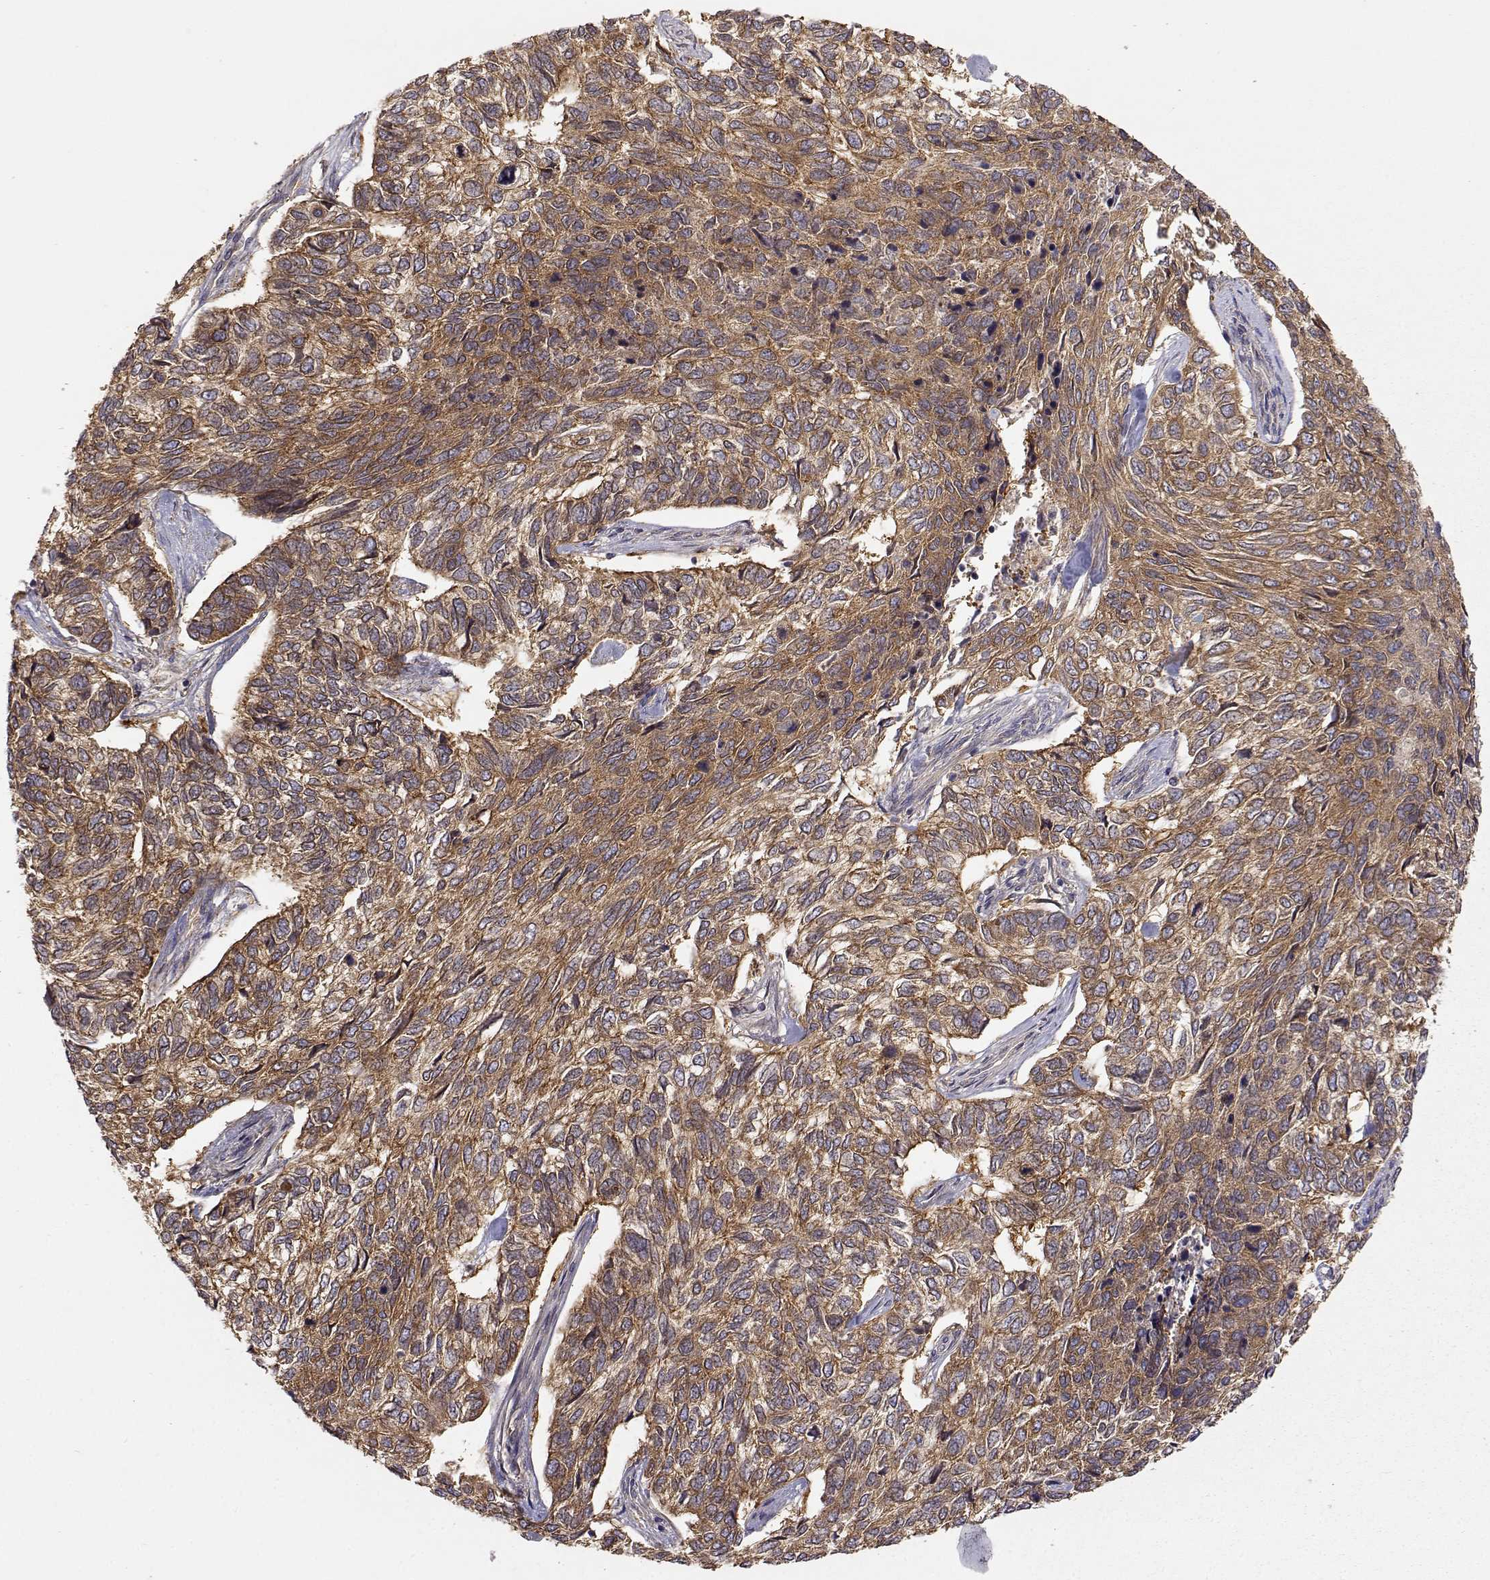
{"staining": {"intensity": "moderate", "quantity": ">75%", "location": "cytoplasmic/membranous"}, "tissue": "skin cancer", "cell_type": "Tumor cells", "image_type": "cancer", "snomed": [{"axis": "morphology", "description": "Basal cell carcinoma"}, {"axis": "topography", "description": "Skin"}], "caption": "This micrograph reveals immunohistochemistry (IHC) staining of basal cell carcinoma (skin), with medium moderate cytoplasmic/membranous positivity in about >75% of tumor cells.", "gene": "PAIP1", "patient": {"sex": "female", "age": 65}}